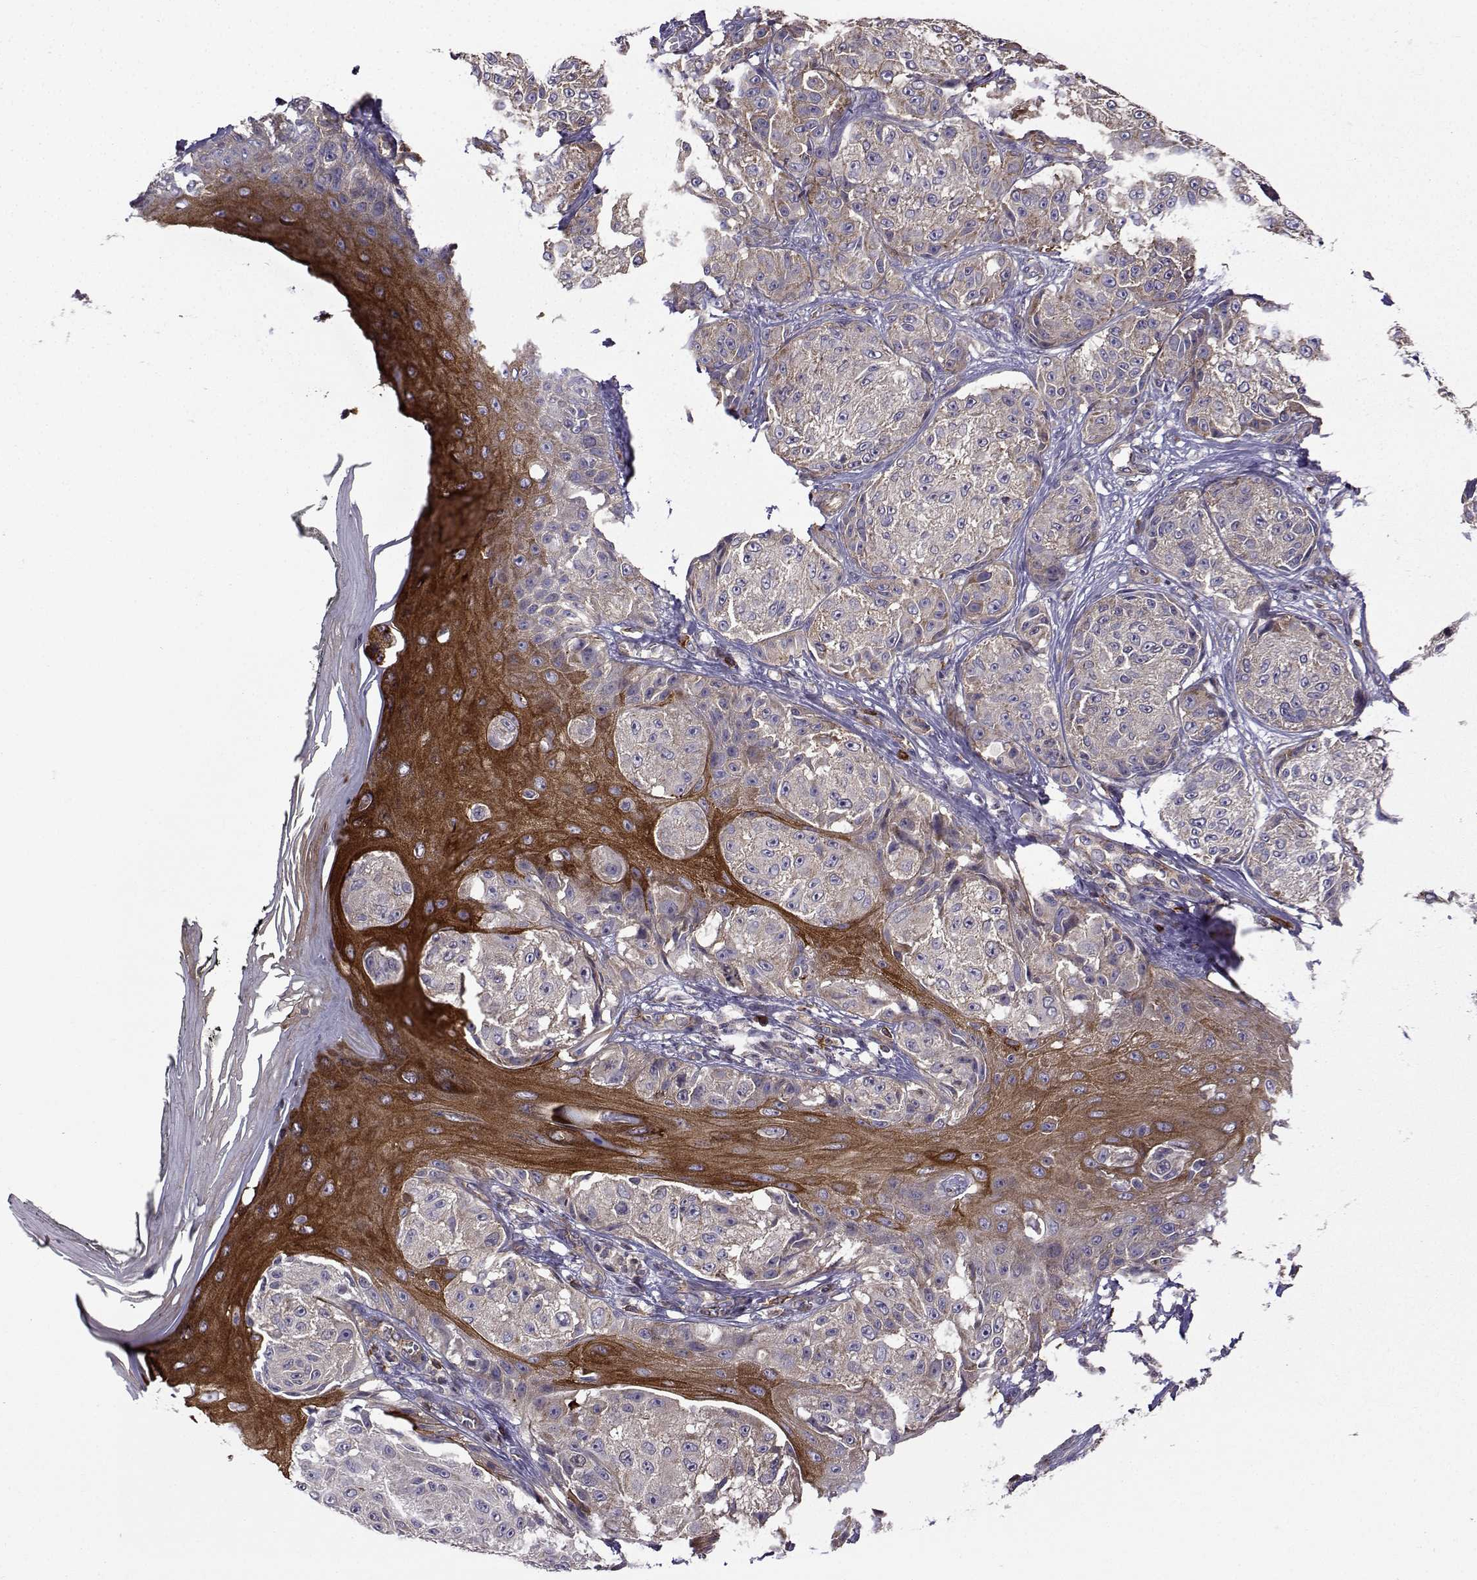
{"staining": {"intensity": "weak", "quantity": "<25%", "location": "cytoplasmic/membranous"}, "tissue": "melanoma", "cell_type": "Tumor cells", "image_type": "cancer", "snomed": [{"axis": "morphology", "description": "Malignant melanoma, NOS"}, {"axis": "topography", "description": "Skin"}], "caption": "A photomicrograph of human melanoma is negative for staining in tumor cells.", "gene": "ITGB8", "patient": {"sex": "male", "age": 61}}